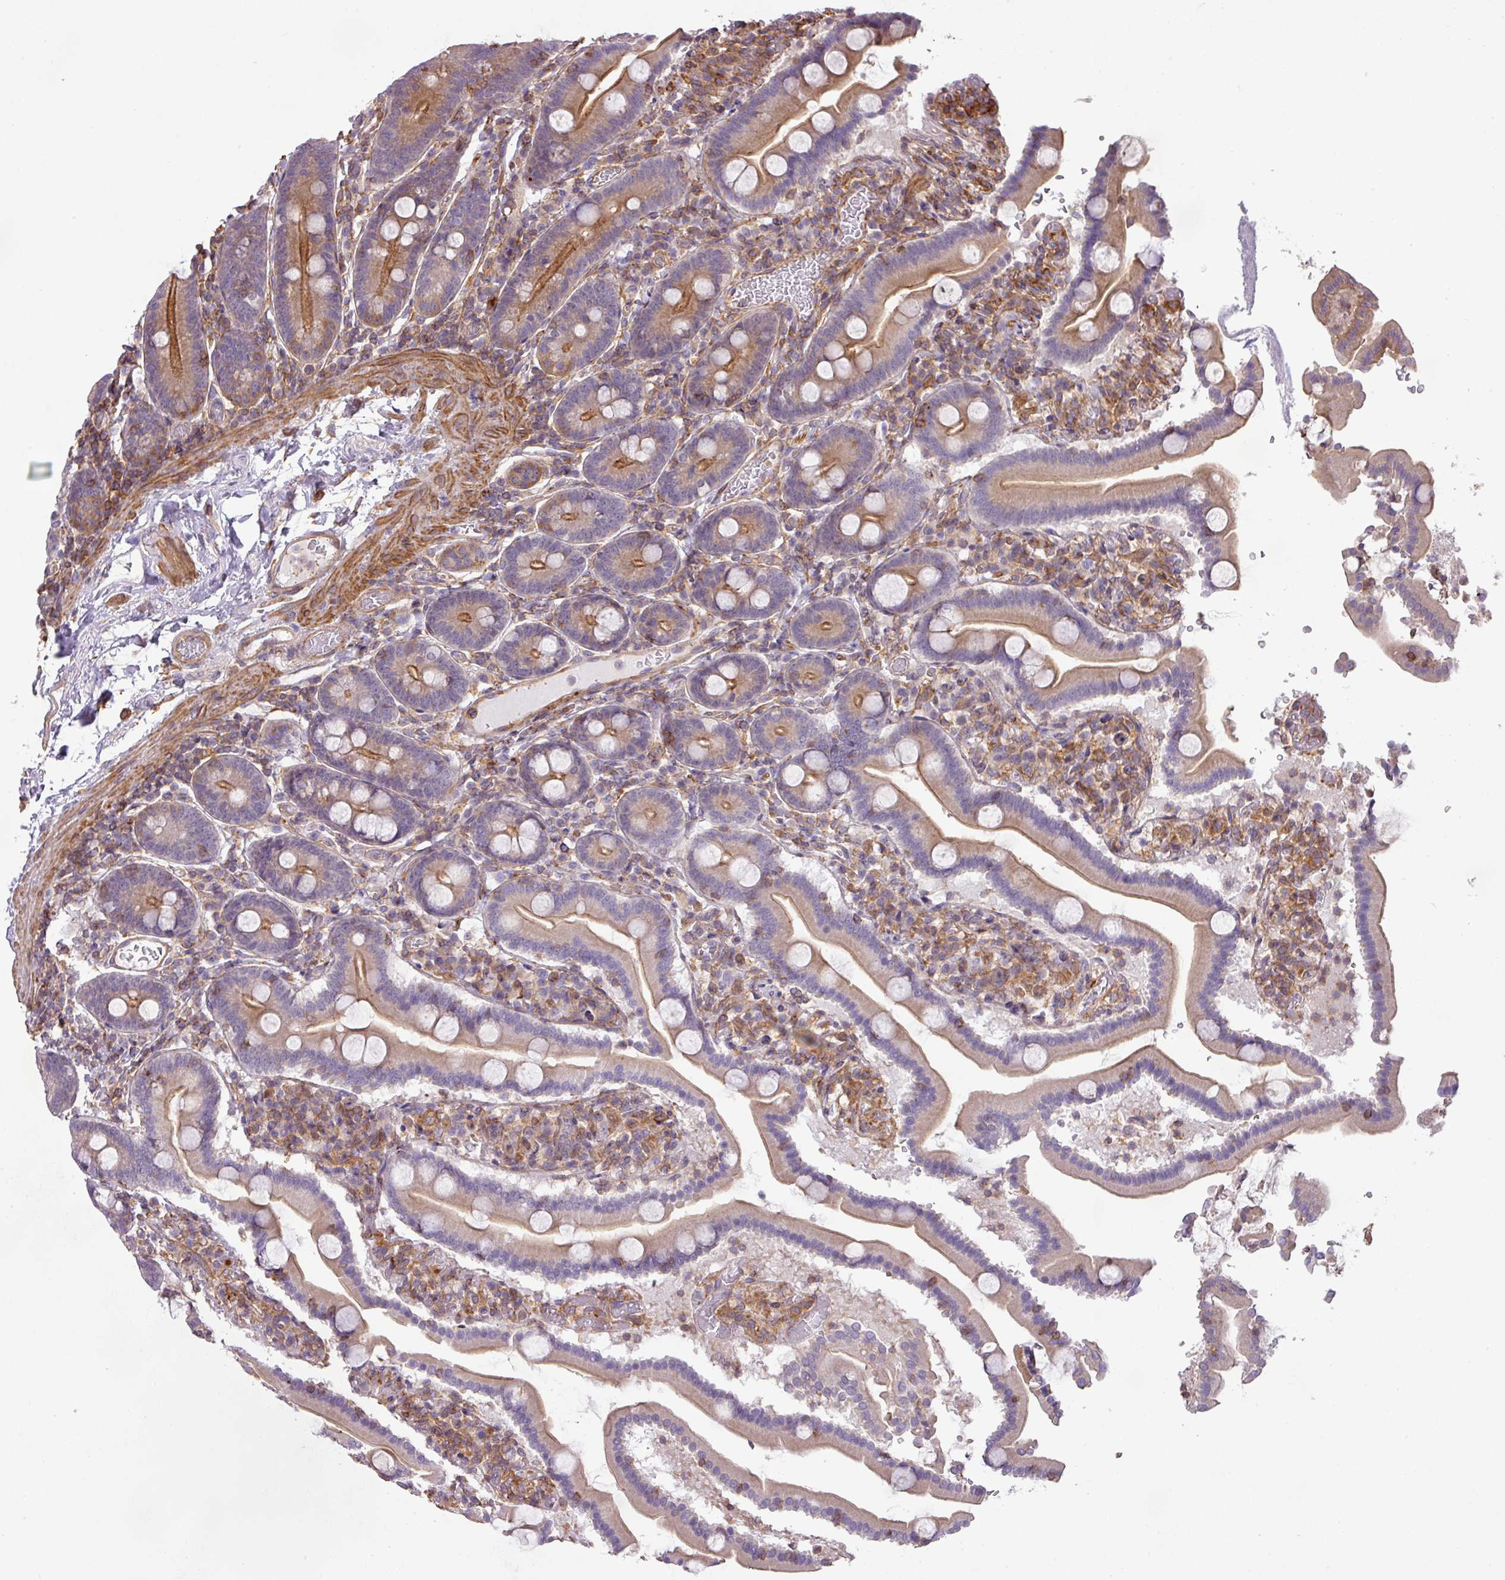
{"staining": {"intensity": "moderate", "quantity": "25%-75%", "location": "cytoplasmic/membranous"}, "tissue": "duodenum", "cell_type": "Glandular cells", "image_type": "normal", "snomed": [{"axis": "morphology", "description": "Normal tissue, NOS"}, {"axis": "topography", "description": "Duodenum"}], "caption": "Duodenum stained with a brown dye reveals moderate cytoplasmic/membranous positive positivity in approximately 25%-75% of glandular cells.", "gene": "LRRC41", "patient": {"sex": "male", "age": 55}}